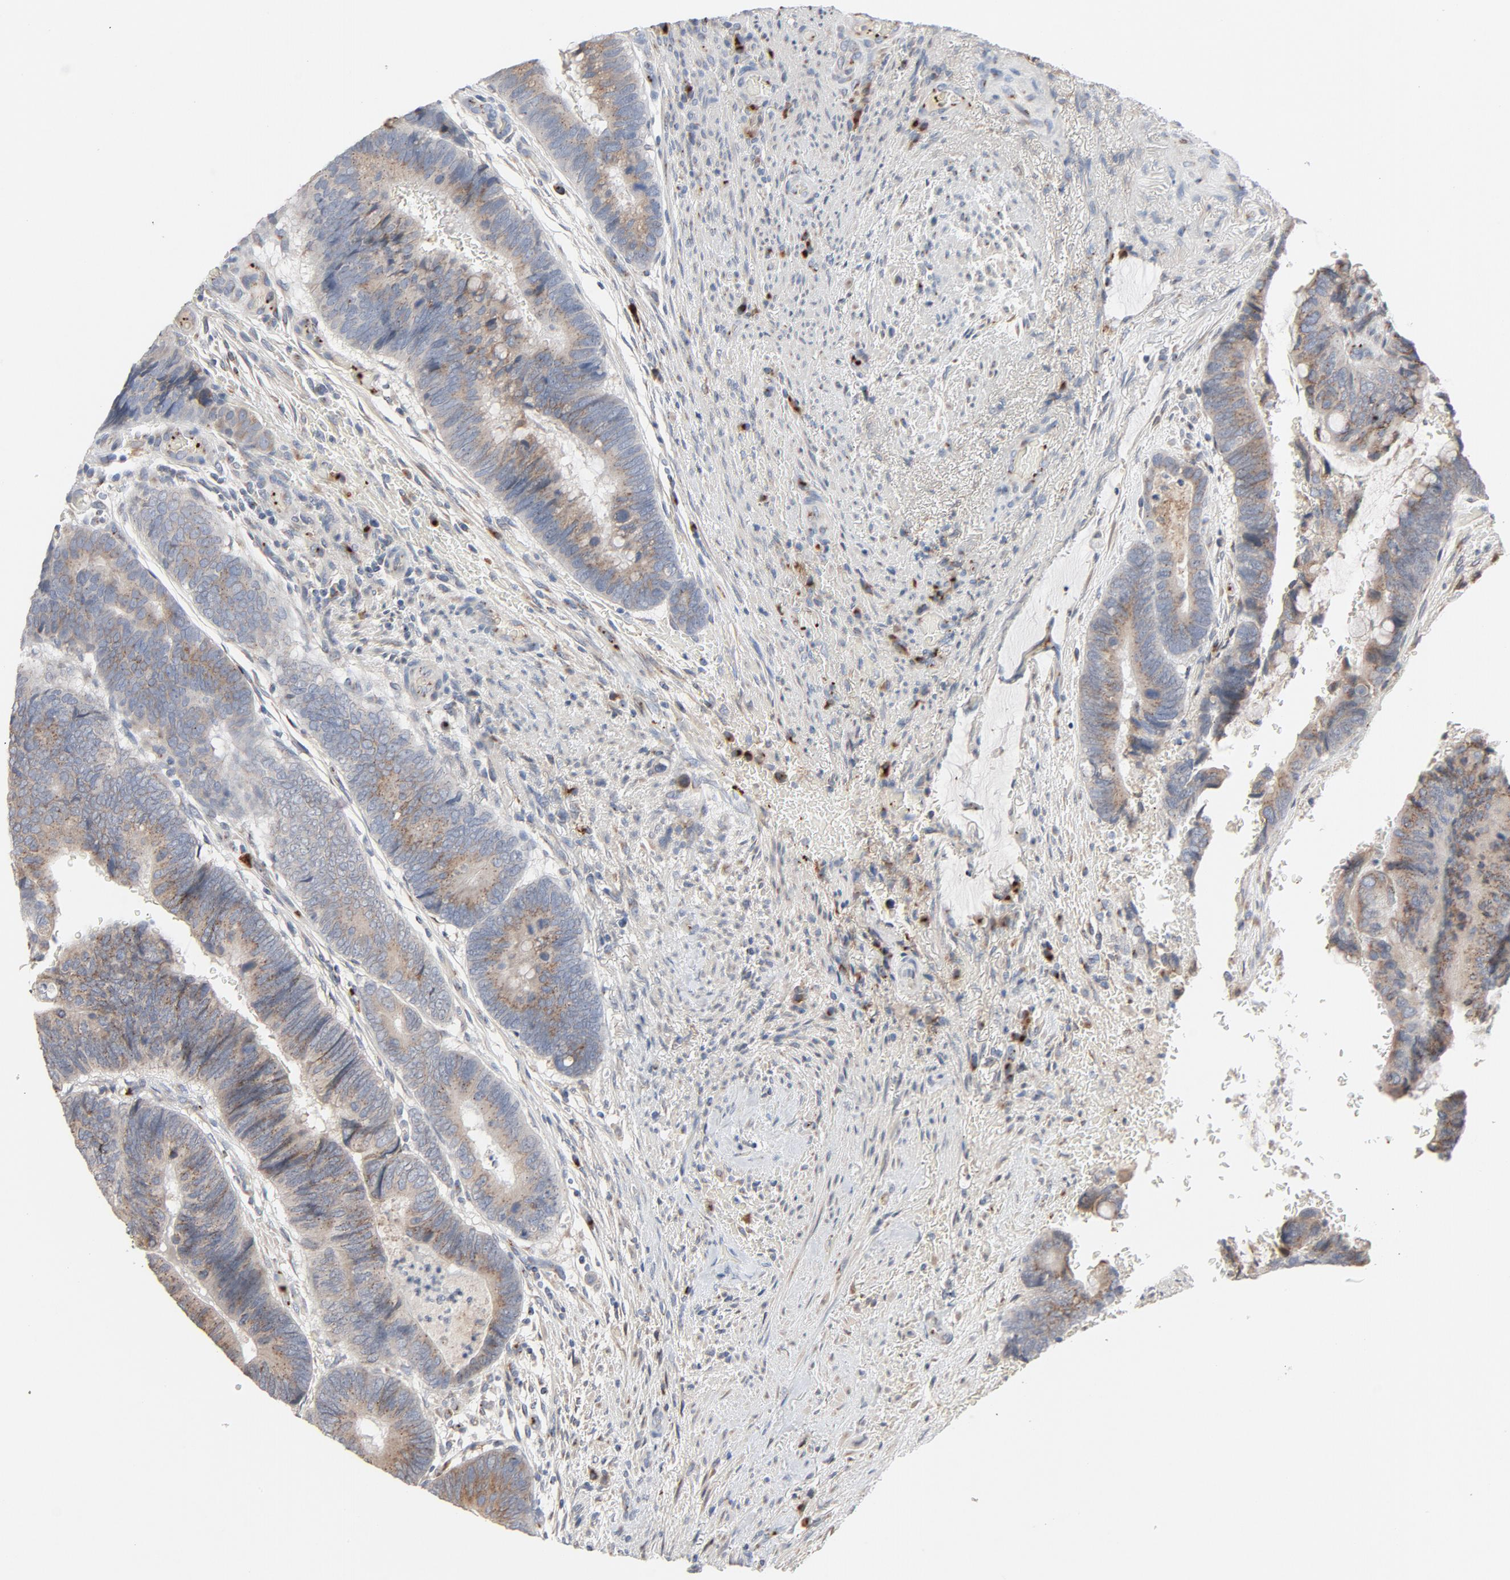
{"staining": {"intensity": "negative", "quantity": "none", "location": "none"}, "tissue": "colorectal cancer", "cell_type": "Tumor cells", "image_type": "cancer", "snomed": [{"axis": "morphology", "description": "Normal tissue, NOS"}, {"axis": "morphology", "description": "Adenocarcinoma, NOS"}, {"axis": "topography", "description": "Rectum"}], "caption": "There is no significant expression in tumor cells of colorectal adenocarcinoma. (DAB (3,3'-diaminobenzidine) immunohistochemistry visualized using brightfield microscopy, high magnification).", "gene": "LMAN2", "patient": {"sex": "male", "age": 92}}